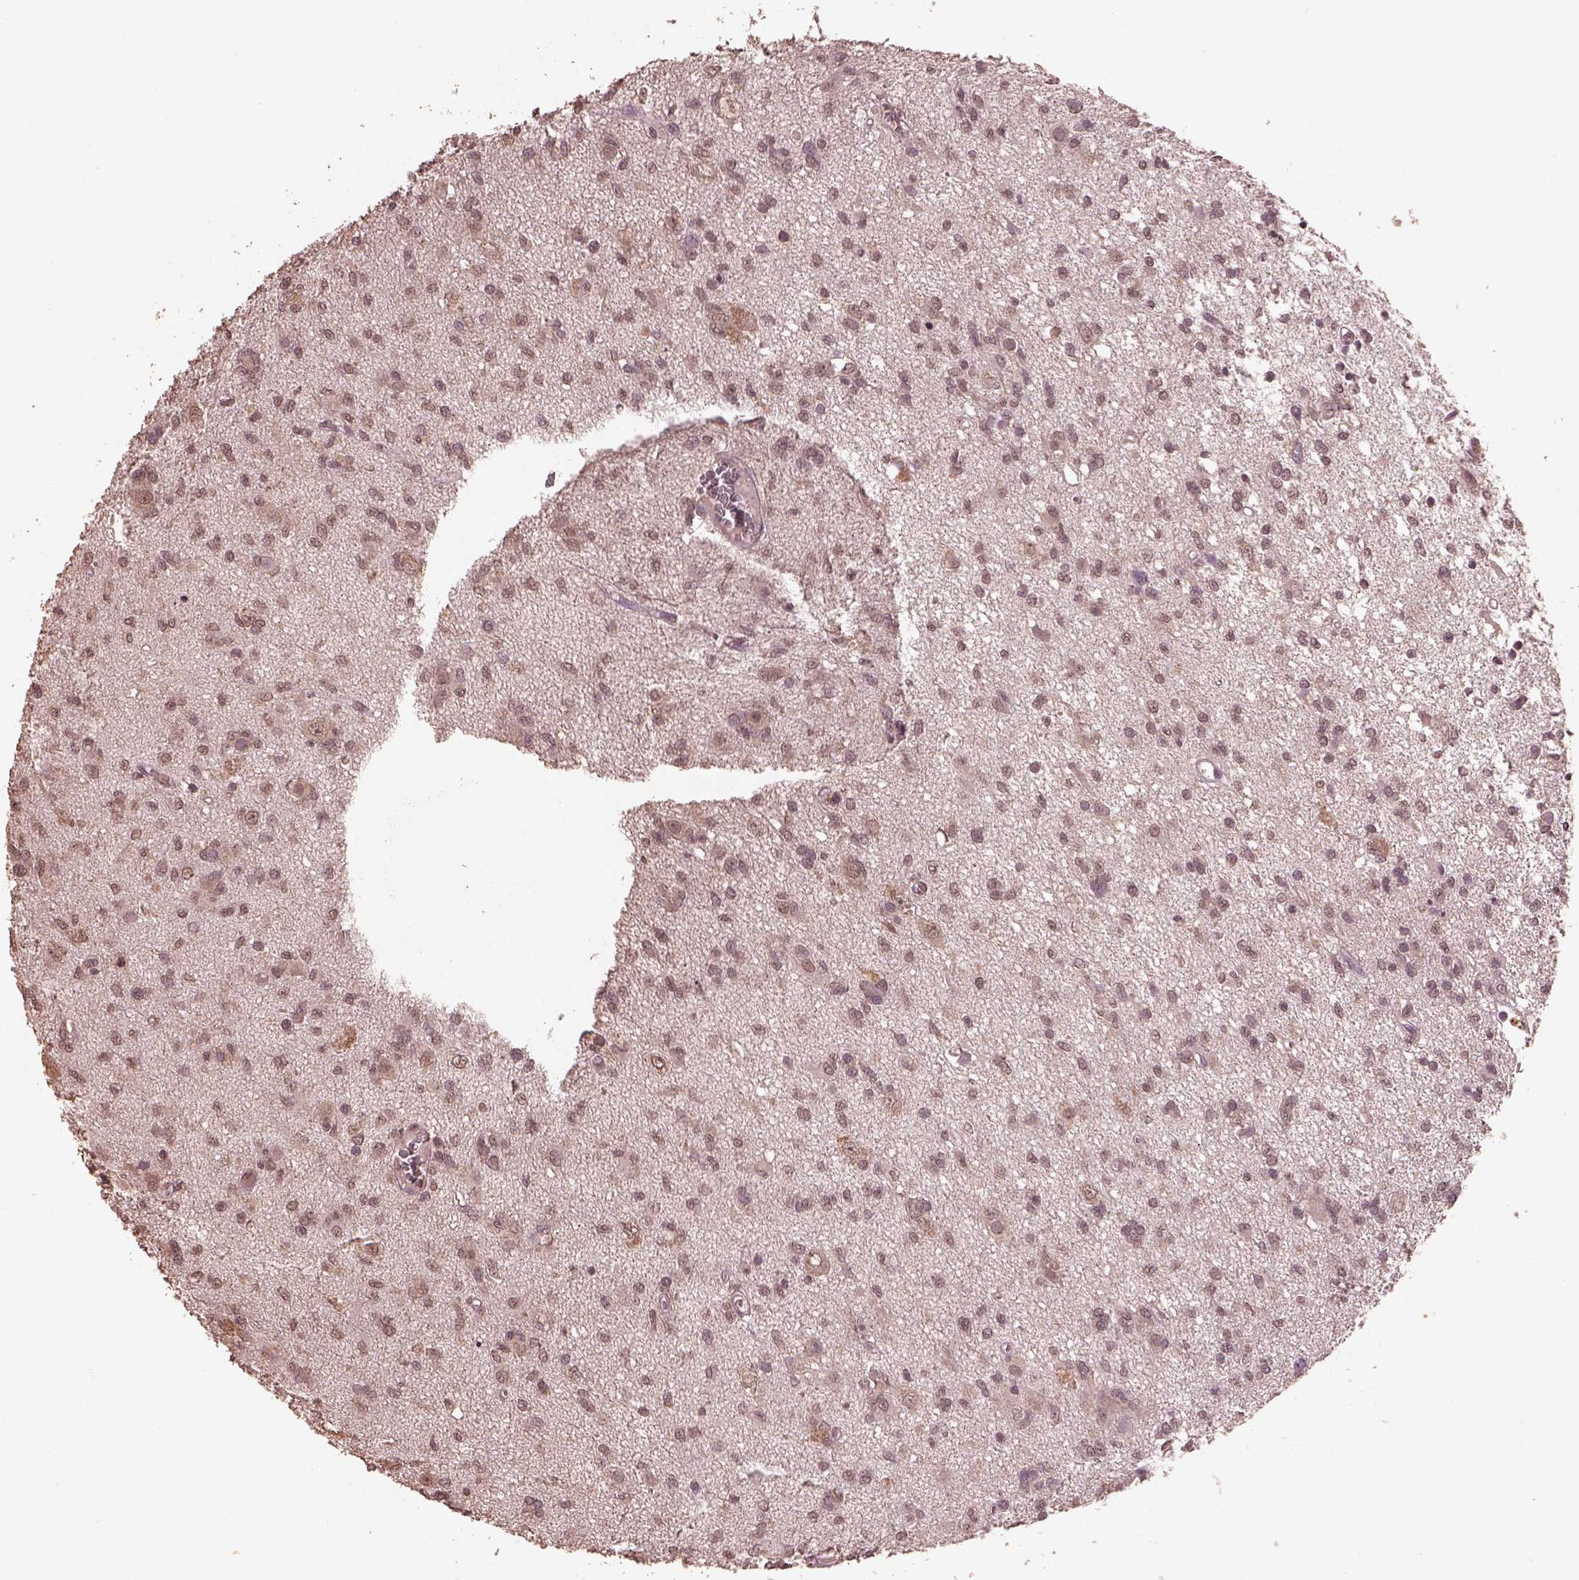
{"staining": {"intensity": "negative", "quantity": "none", "location": "none"}, "tissue": "glioma", "cell_type": "Tumor cells", "image_type": "cancer", "snomed": [{"axis": "morphology", "description": "Glioma, malignant, Low grade"}, {"axis": "topography", "description": "Brain"}], "caption": "Immunohistochemistry (IHC) of glioma reveals no staining in tumor cells.", "gene": "CPT1C", "patient": {"sex": "male", "age": 64}}